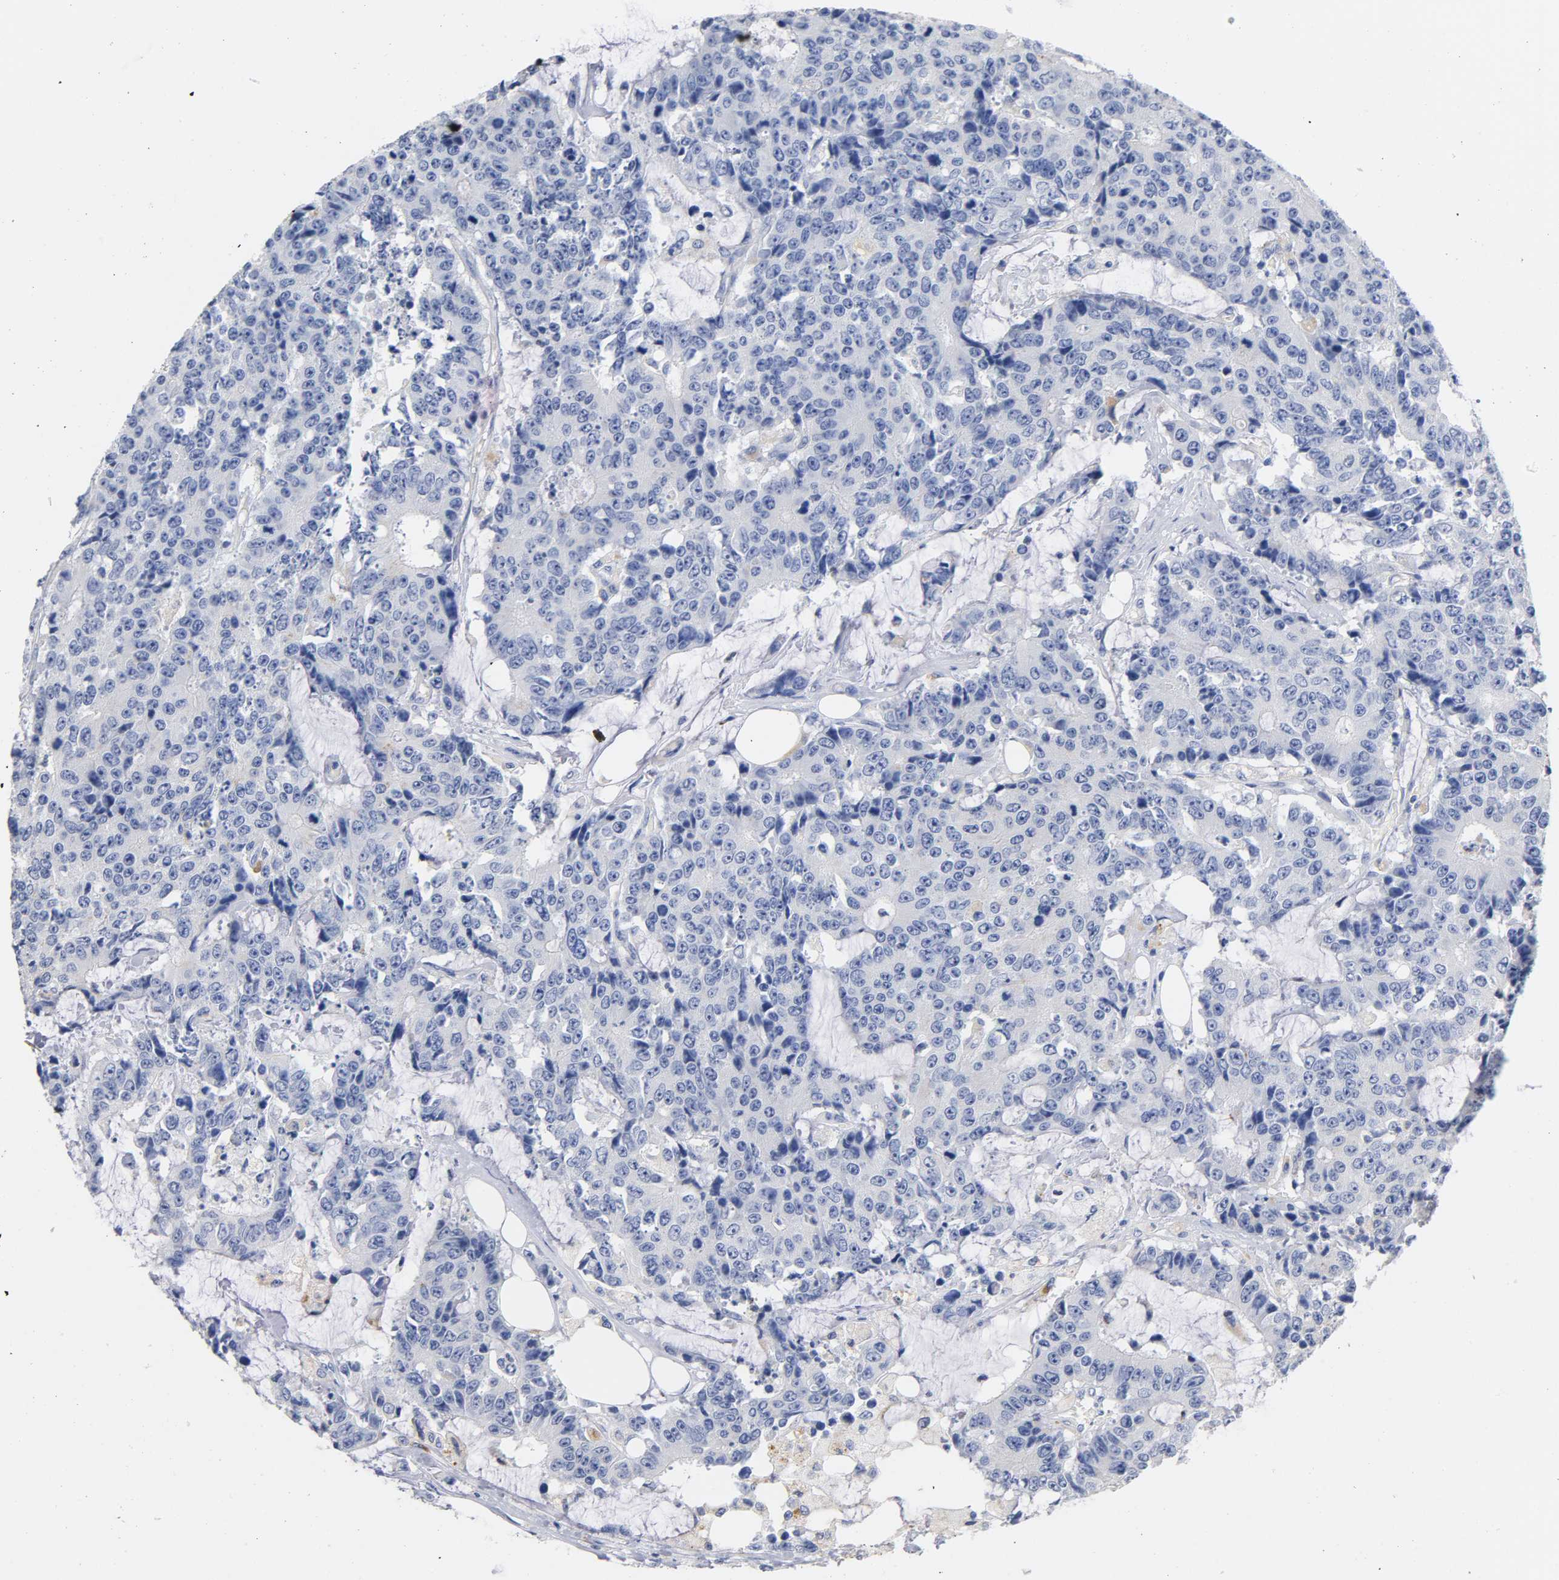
{"staining": {"intensity": "negative", "quantity": "none", "location": "none"}, "tissue": "colorectal cancer", "cell_type": "Tumor cells", "image_type": "cancer", "snomed": [{"axis": "morphology", "description": "Adenocarcinoma, NOS"}, {"axis": "topography", "description": "Colon"}], "caption": "Protein analysis of colorectal adenocarcinoma exhibits no significant staining in tumor cells.", "gene": "SEMA5A", "patient": {"sex": "female", "age": 86}}